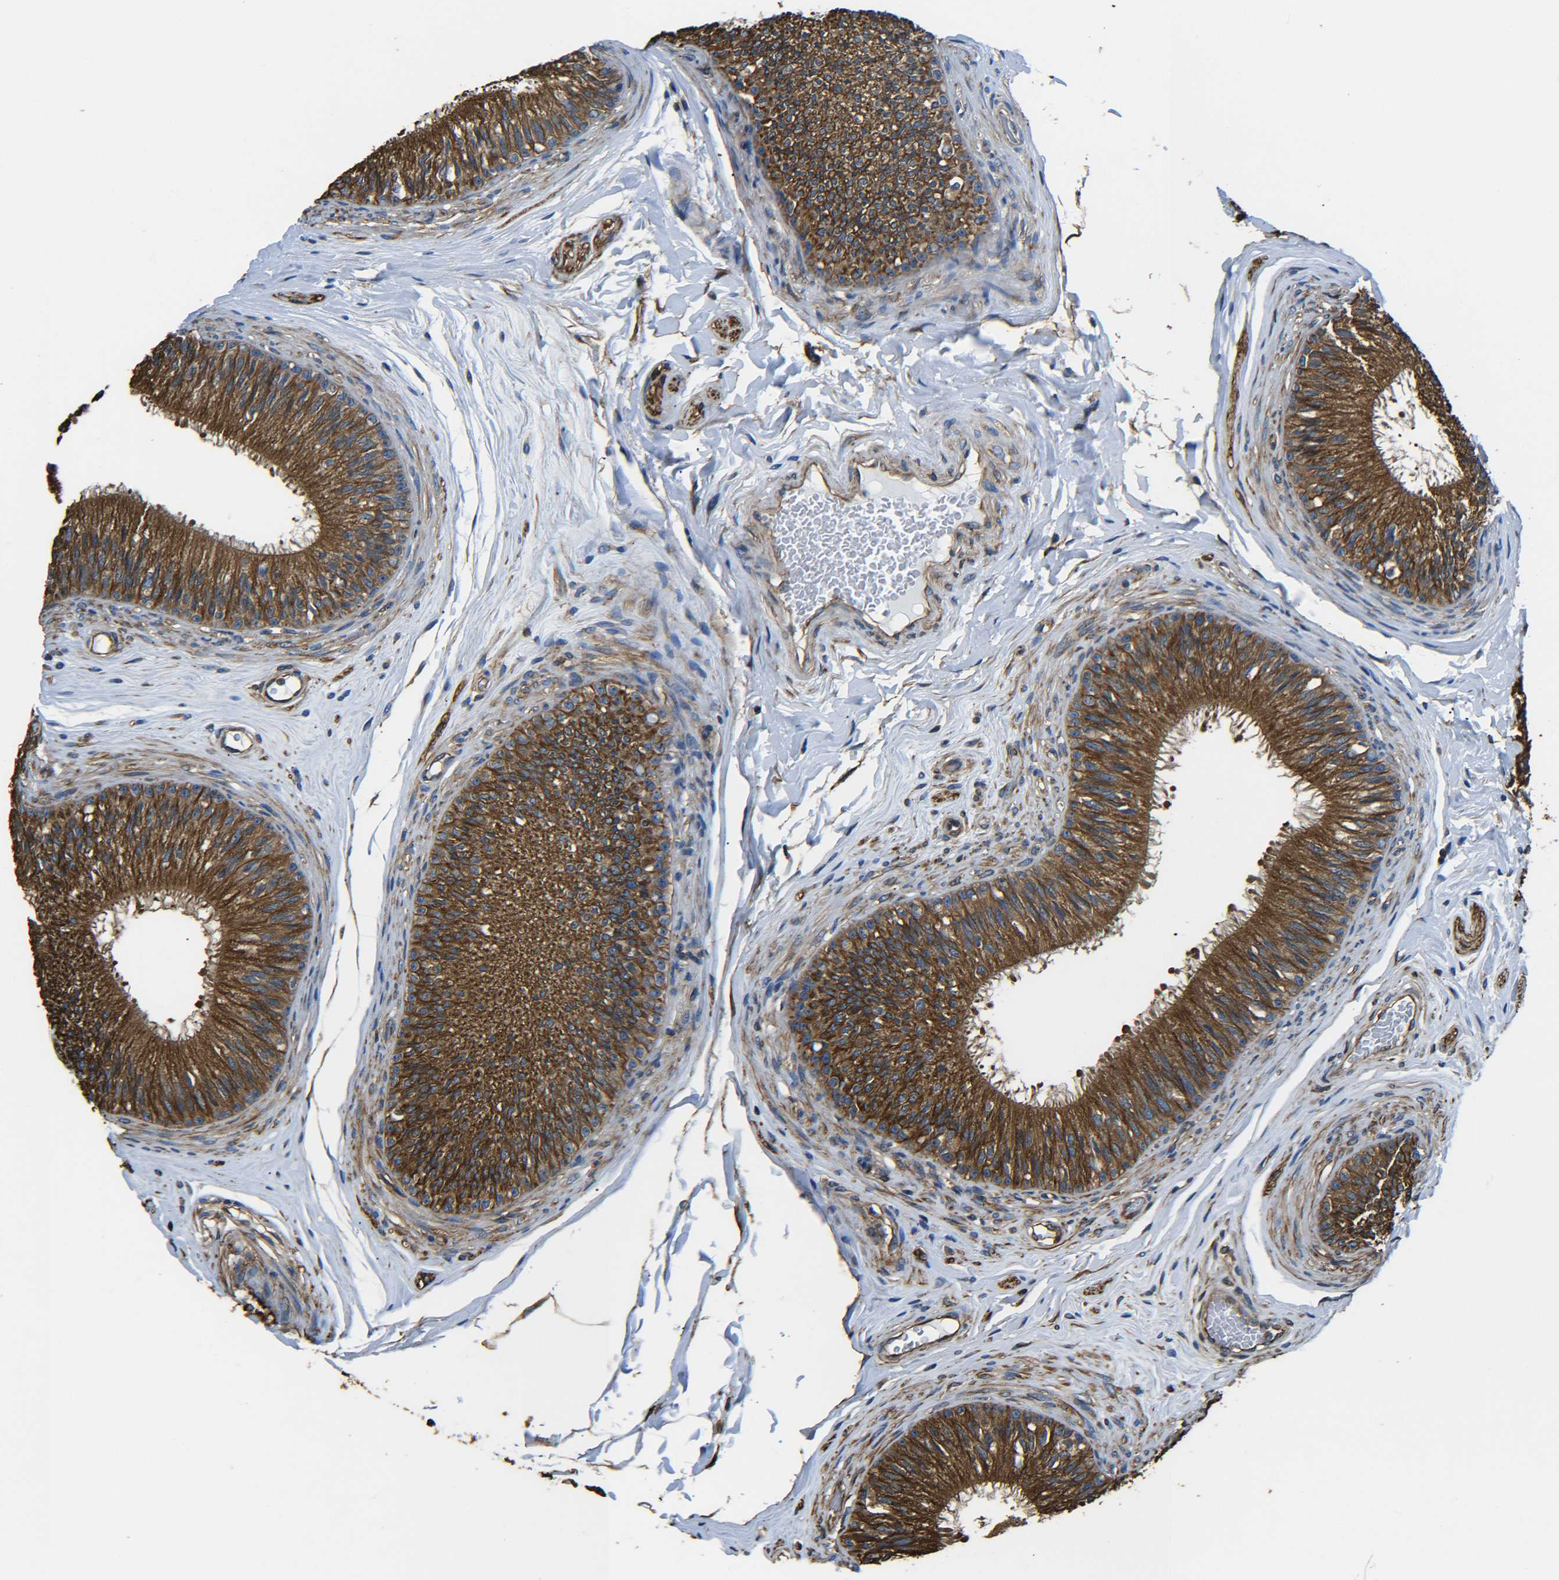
{"staining": {"intensity": "strong", "quantity": ">75%", "location": "cytoplasmic/membranous"}, "tissue": "epididymis", "cell_type": "Glandular cells", "image_type": "normal", "snomed": [{"axis": "morphology", "description": "Normal tissue, NOS"}, {"axis": "topography", "description": "Testis"}, {"axis": "topography", "description": "Epididymis"}], "caption": "DAB immunohistochemical staining of benign human epididymis displays strong cytoplasmic/membranous protein positivity in approximately >75% of glandular cells.", "gene": "TUBB", "patient": {"sex": "male", "age": 36}}